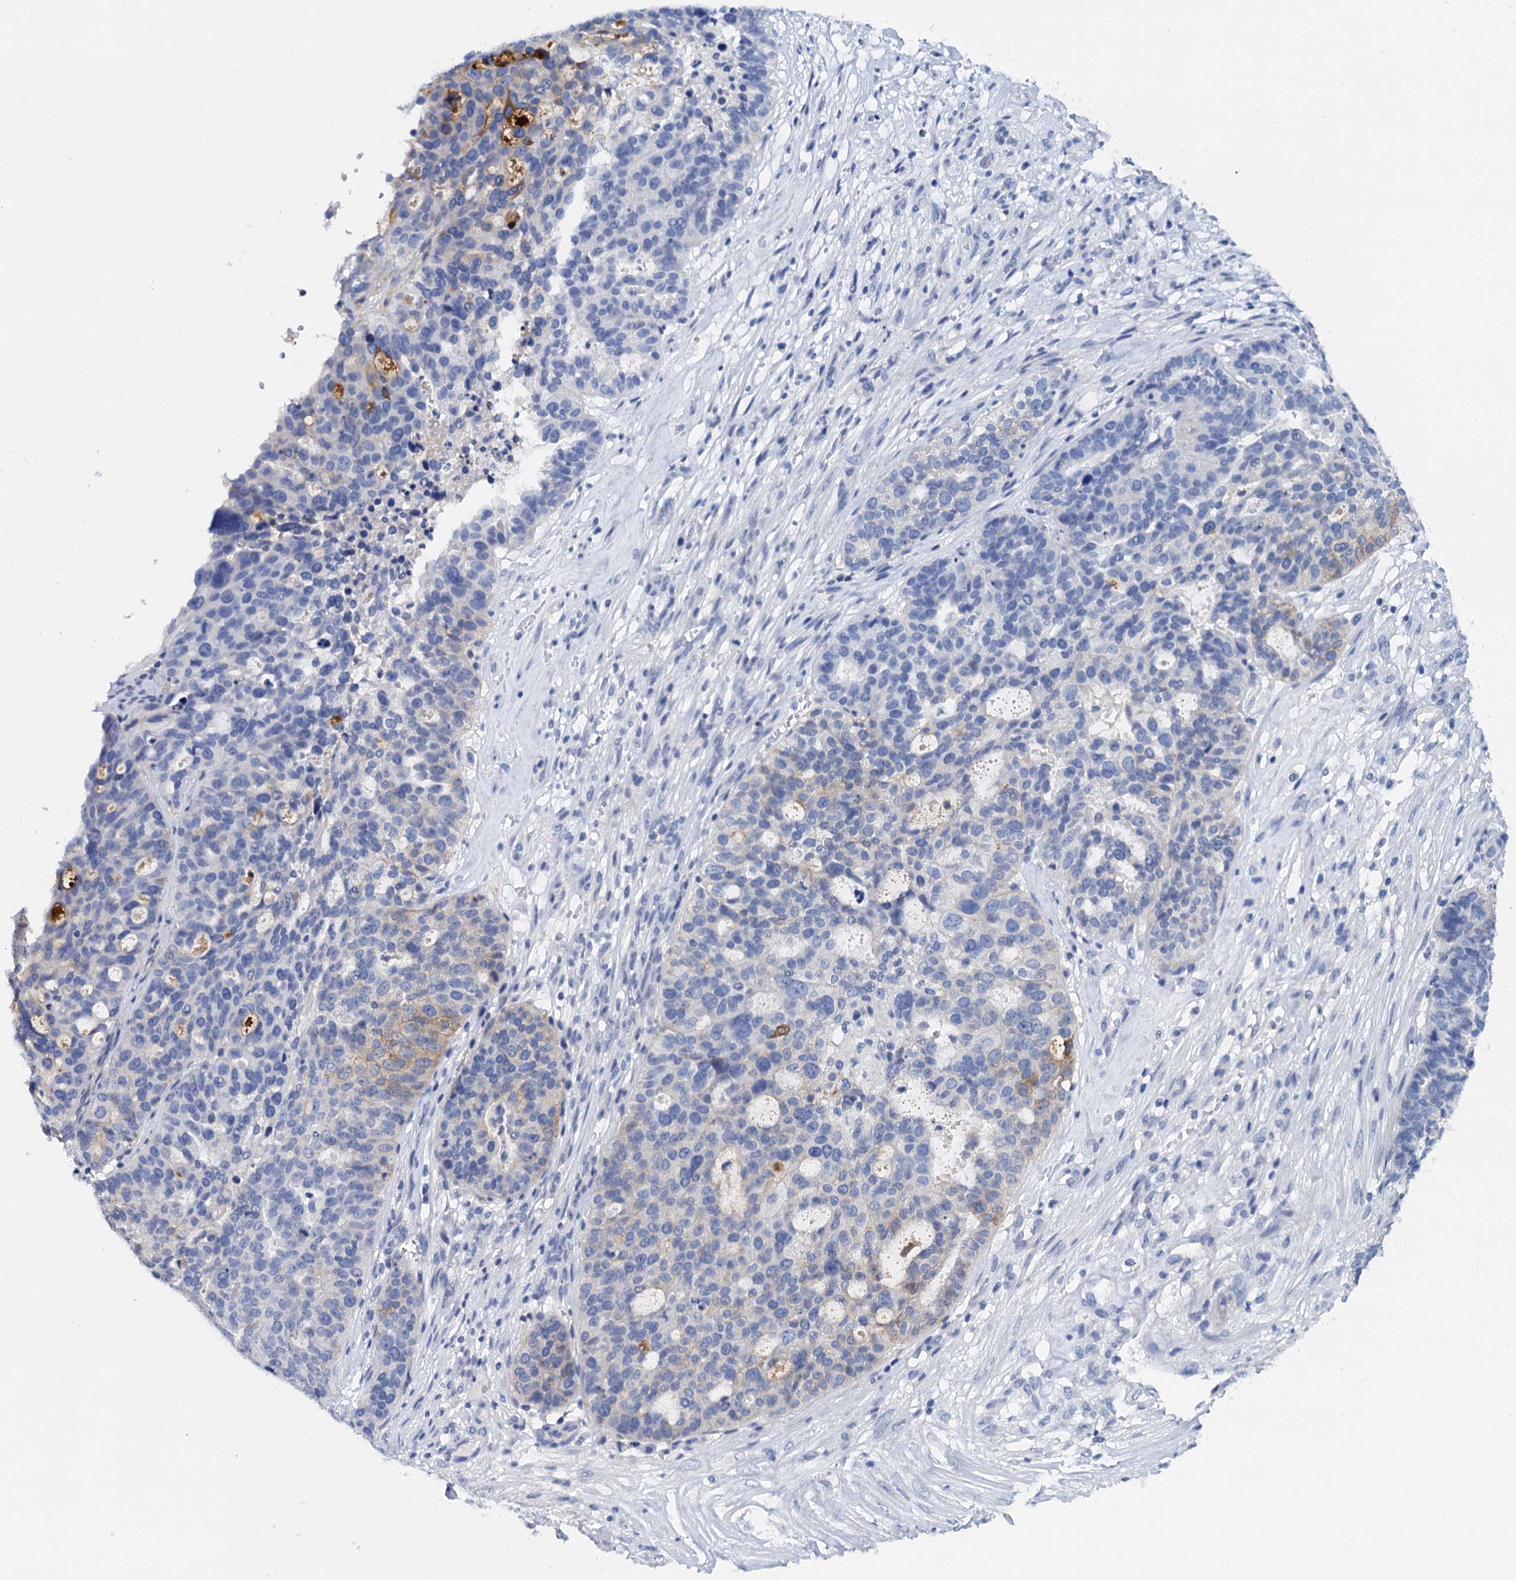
{"staining": {"intensity": "weak", "quantity": "<25%", "location": "cytoplasmic/membranous"}, "tissue": "ovarian cancer", "cell_type": "Tumor cells", "image_type": "cancer", "snomed": [{"axis": "morphology", "description": "Cystadenocarcinoma, serous, NOS"}, {"axis": "topography", "description": "Ovary"}], "caption": "Immunohistochemical staining of human ovarian cancer displays no significant positivity in tumor cells.", "gene": "LYPD3", "patient": {"sex": "female", "age": 59}}